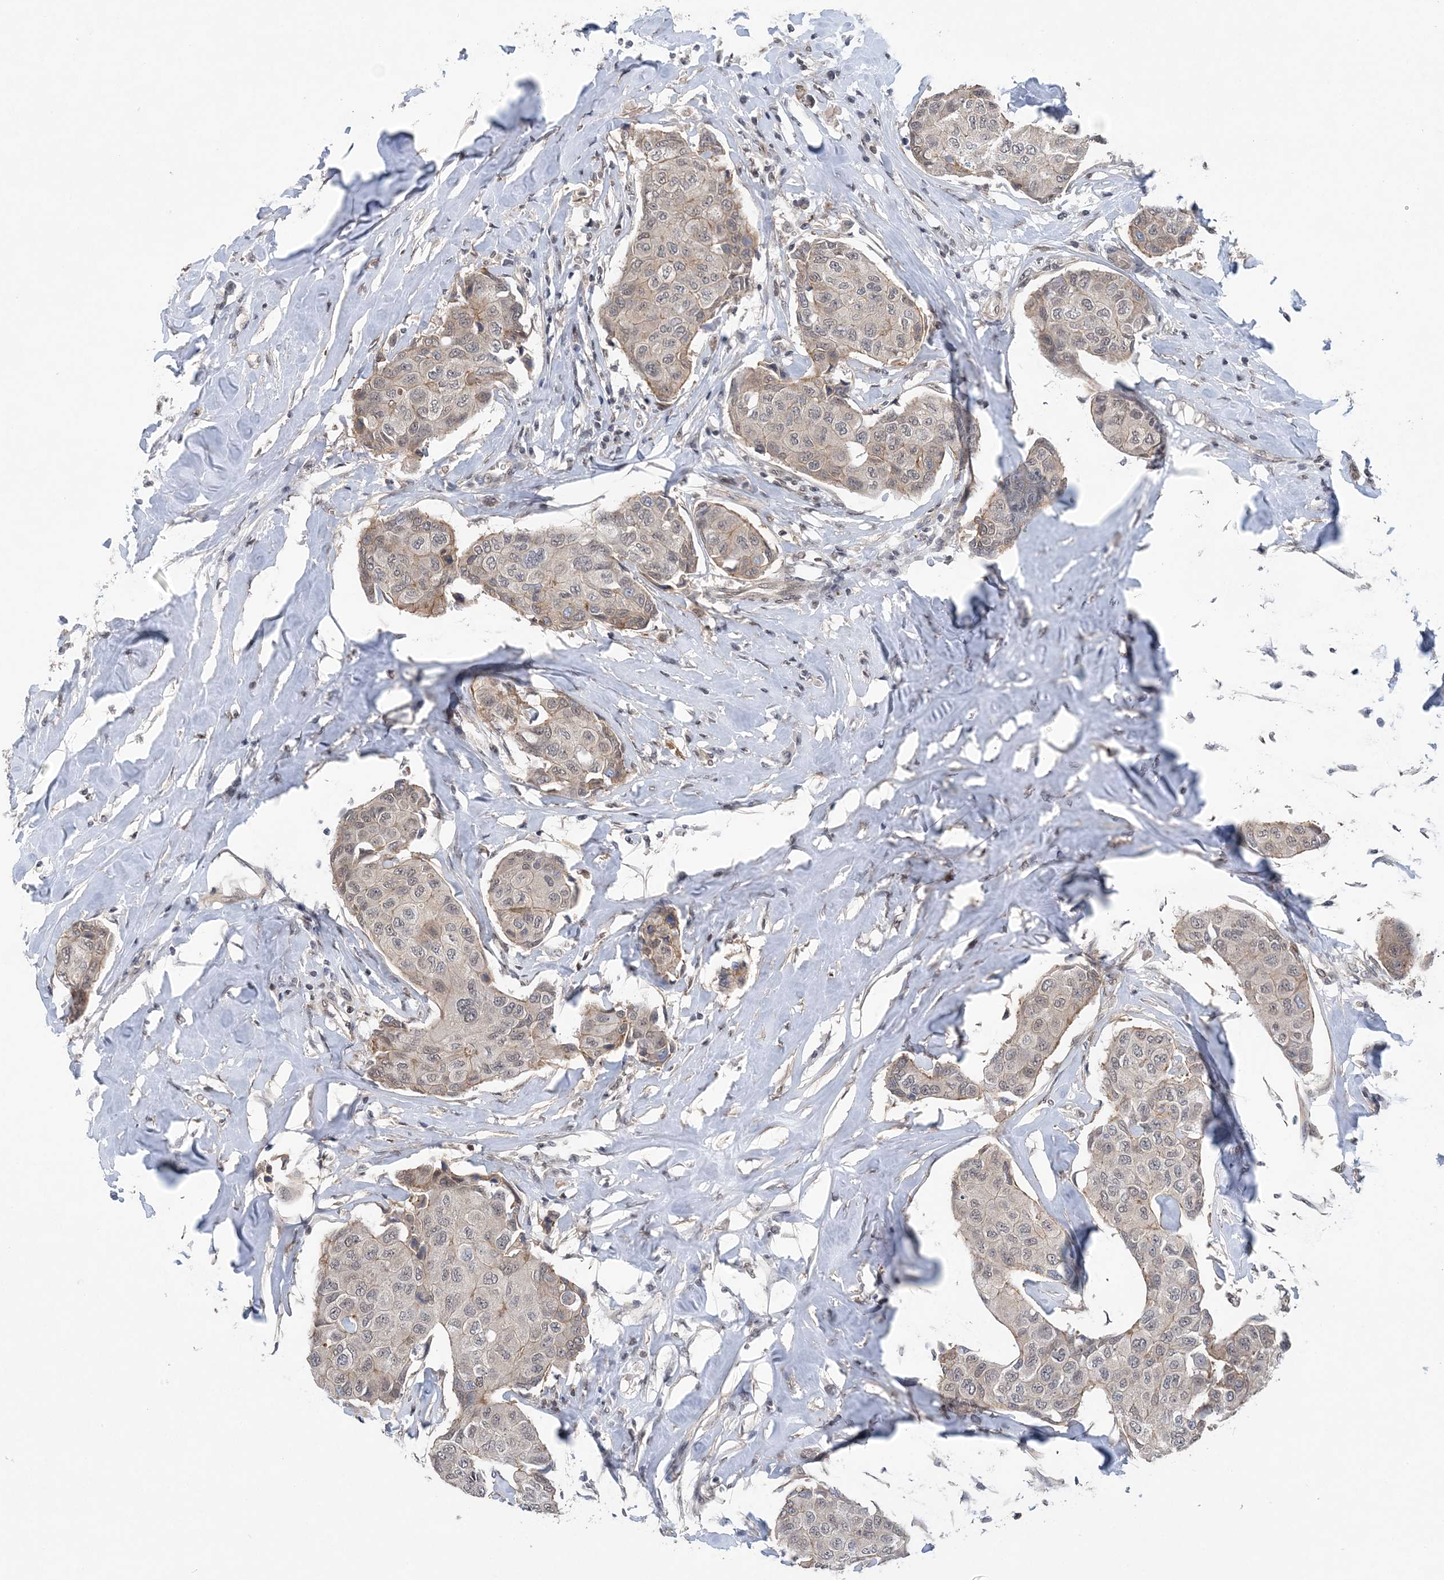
{"staining": {"intensity": "weak", "quantity": ">75%", "location": "cytoplasmic/membranous,nuclear"}, "tissue": "breast cancer", "cell_type": "Tumor cells", "image_type": "cancer", "snomed": [{"axis": "morphology", "description": "Duct carcinoma"}, {"axis": "topography", "description": "Breast"}], "caption": "Human invasive ductal carcinoma (breast) stained with a protein marker shows weak staining in tumor cells.", "gene": "CCDC152", "patient": {"sex": "female", "age": 80}}